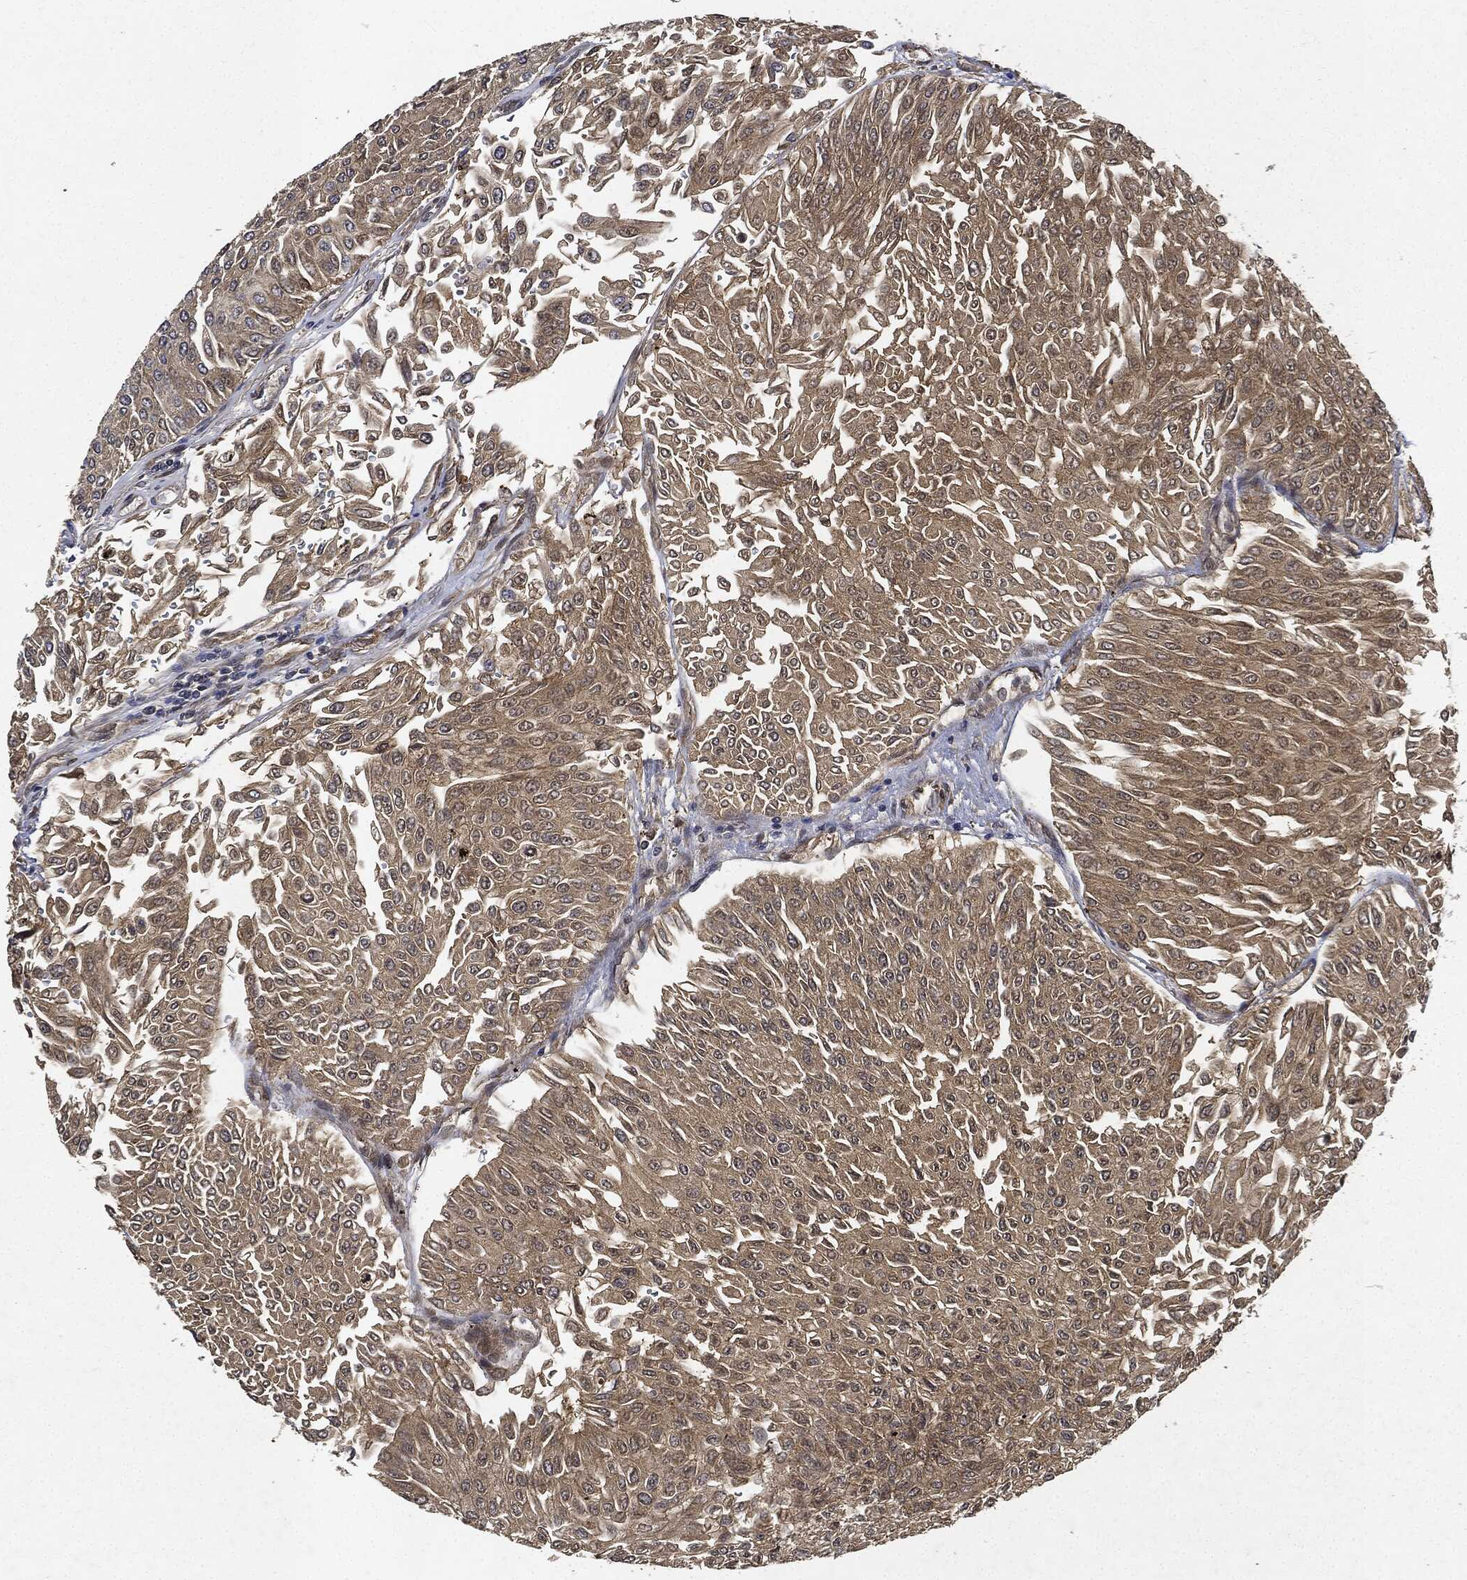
{"staining": {"intensity": "moderate", "quantity": "25%-75%", "location": "cytoplasmic/membranous"}, "tissue": "urothelial cancer", "cell_type": "Tumor cells", "image_type": "cancer", "snomed": [{"axis": "morphology", "description": "Urothelial carcinoma, Low grade"}, {"axis": "topography", "description": "Urinary bladder"}], "caption": "Immunohistochemical staining of human low-grade urothelial carcinoma displays medium levels of moderate cytoplasmic/membranous protein positivity in approximately 25%-75% of tumor cells.", "gene": "MLST8", "patient": {"sex": "male", "age": 67}}